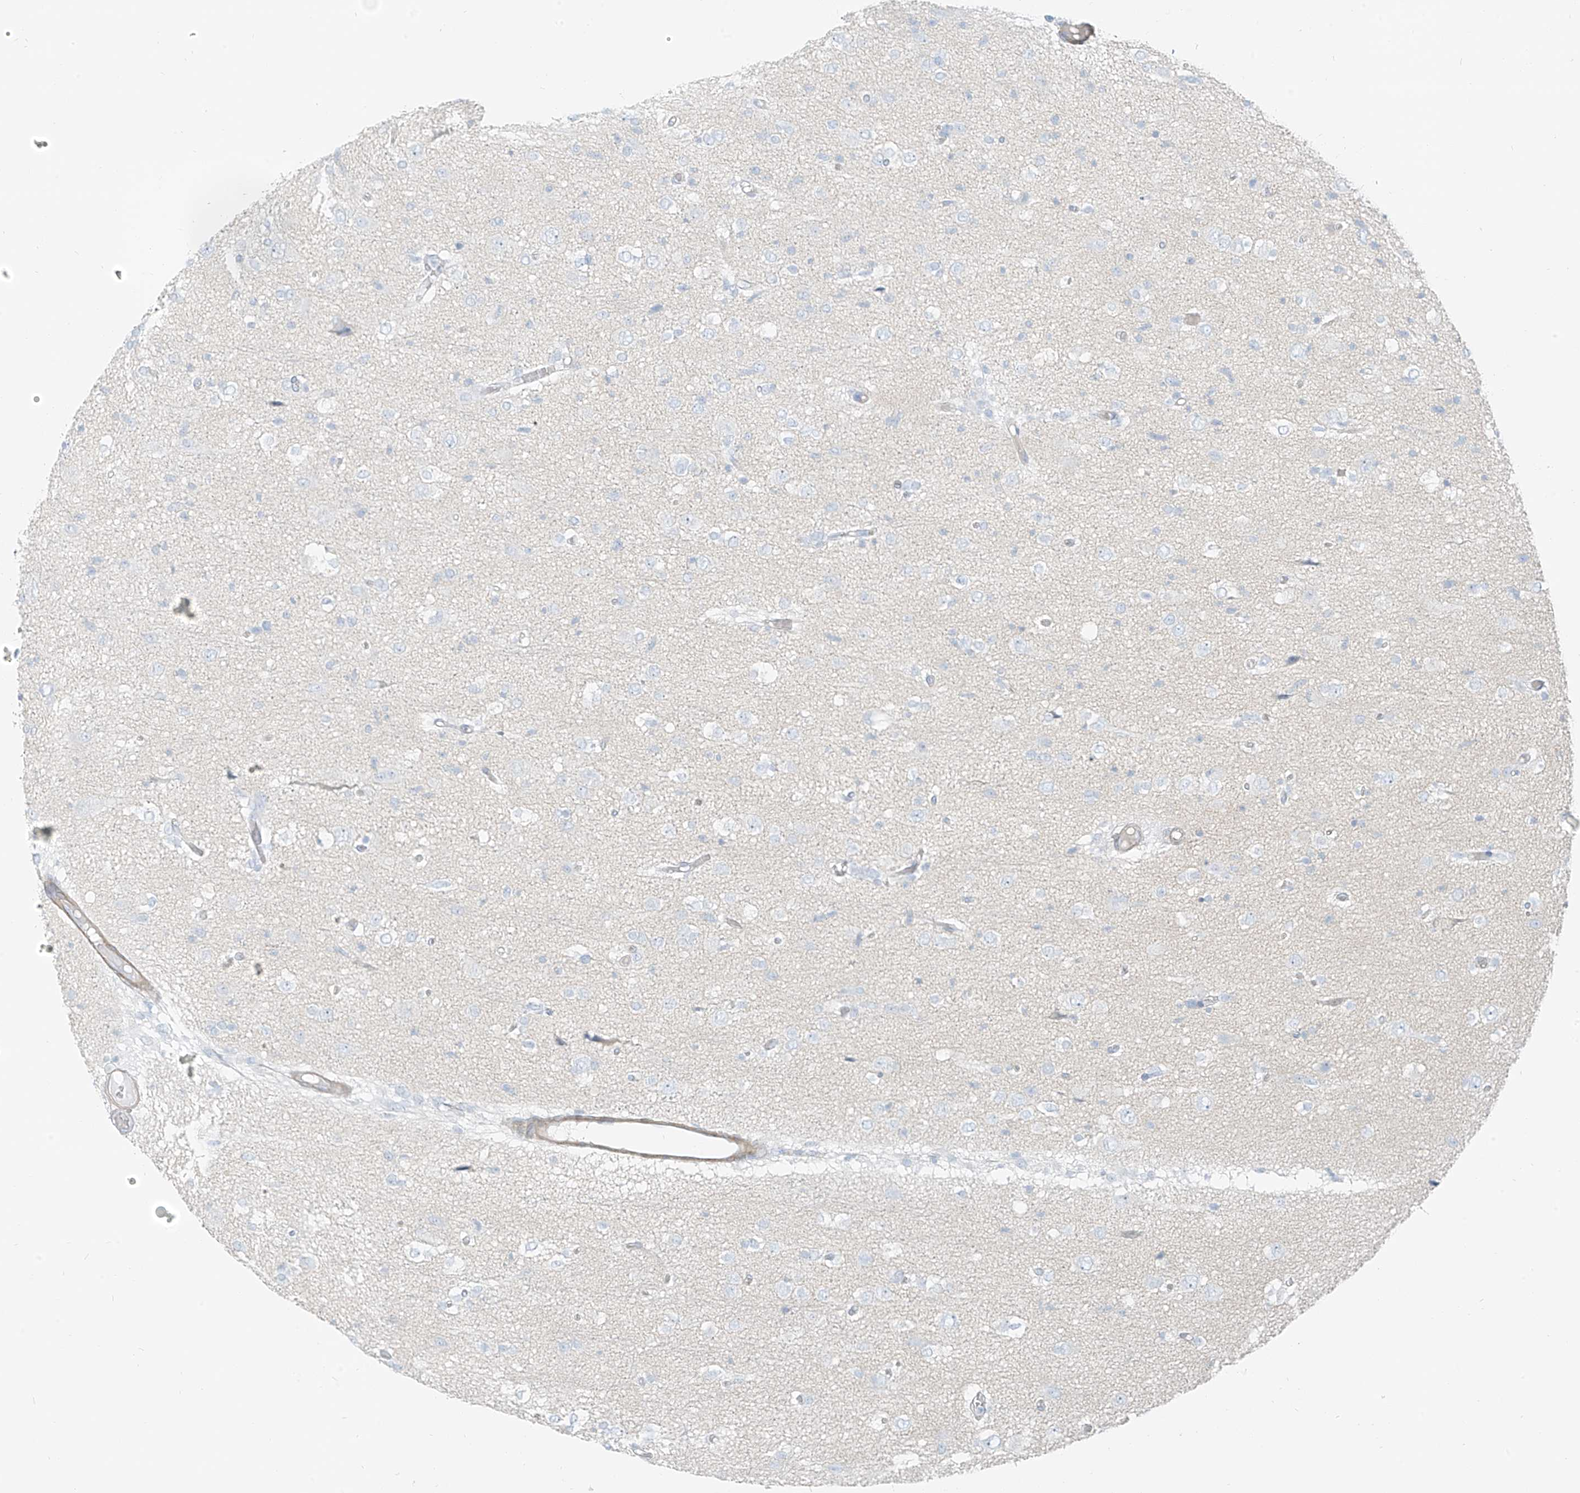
{"staining": {"intensity": "negative", "quantity": "none", "location": "none"}, "tissue": "glioma", "cell_type": "Tumor cells", "image_type": "cancer", "snomed": [{"axis": "morphology", "description": "Glioma, malignant, High grade"}, {"axis": "topography", "description": "Brain"}], "caption": "An immunohistochemistry (IHC) photomicrograph of malignant glioma (high-grade) is shown. There is no staining in tumor cells of malignant glioma (high-grade).", "gene": "SMCP", "patient": {"sex": "female", "age": 59}}